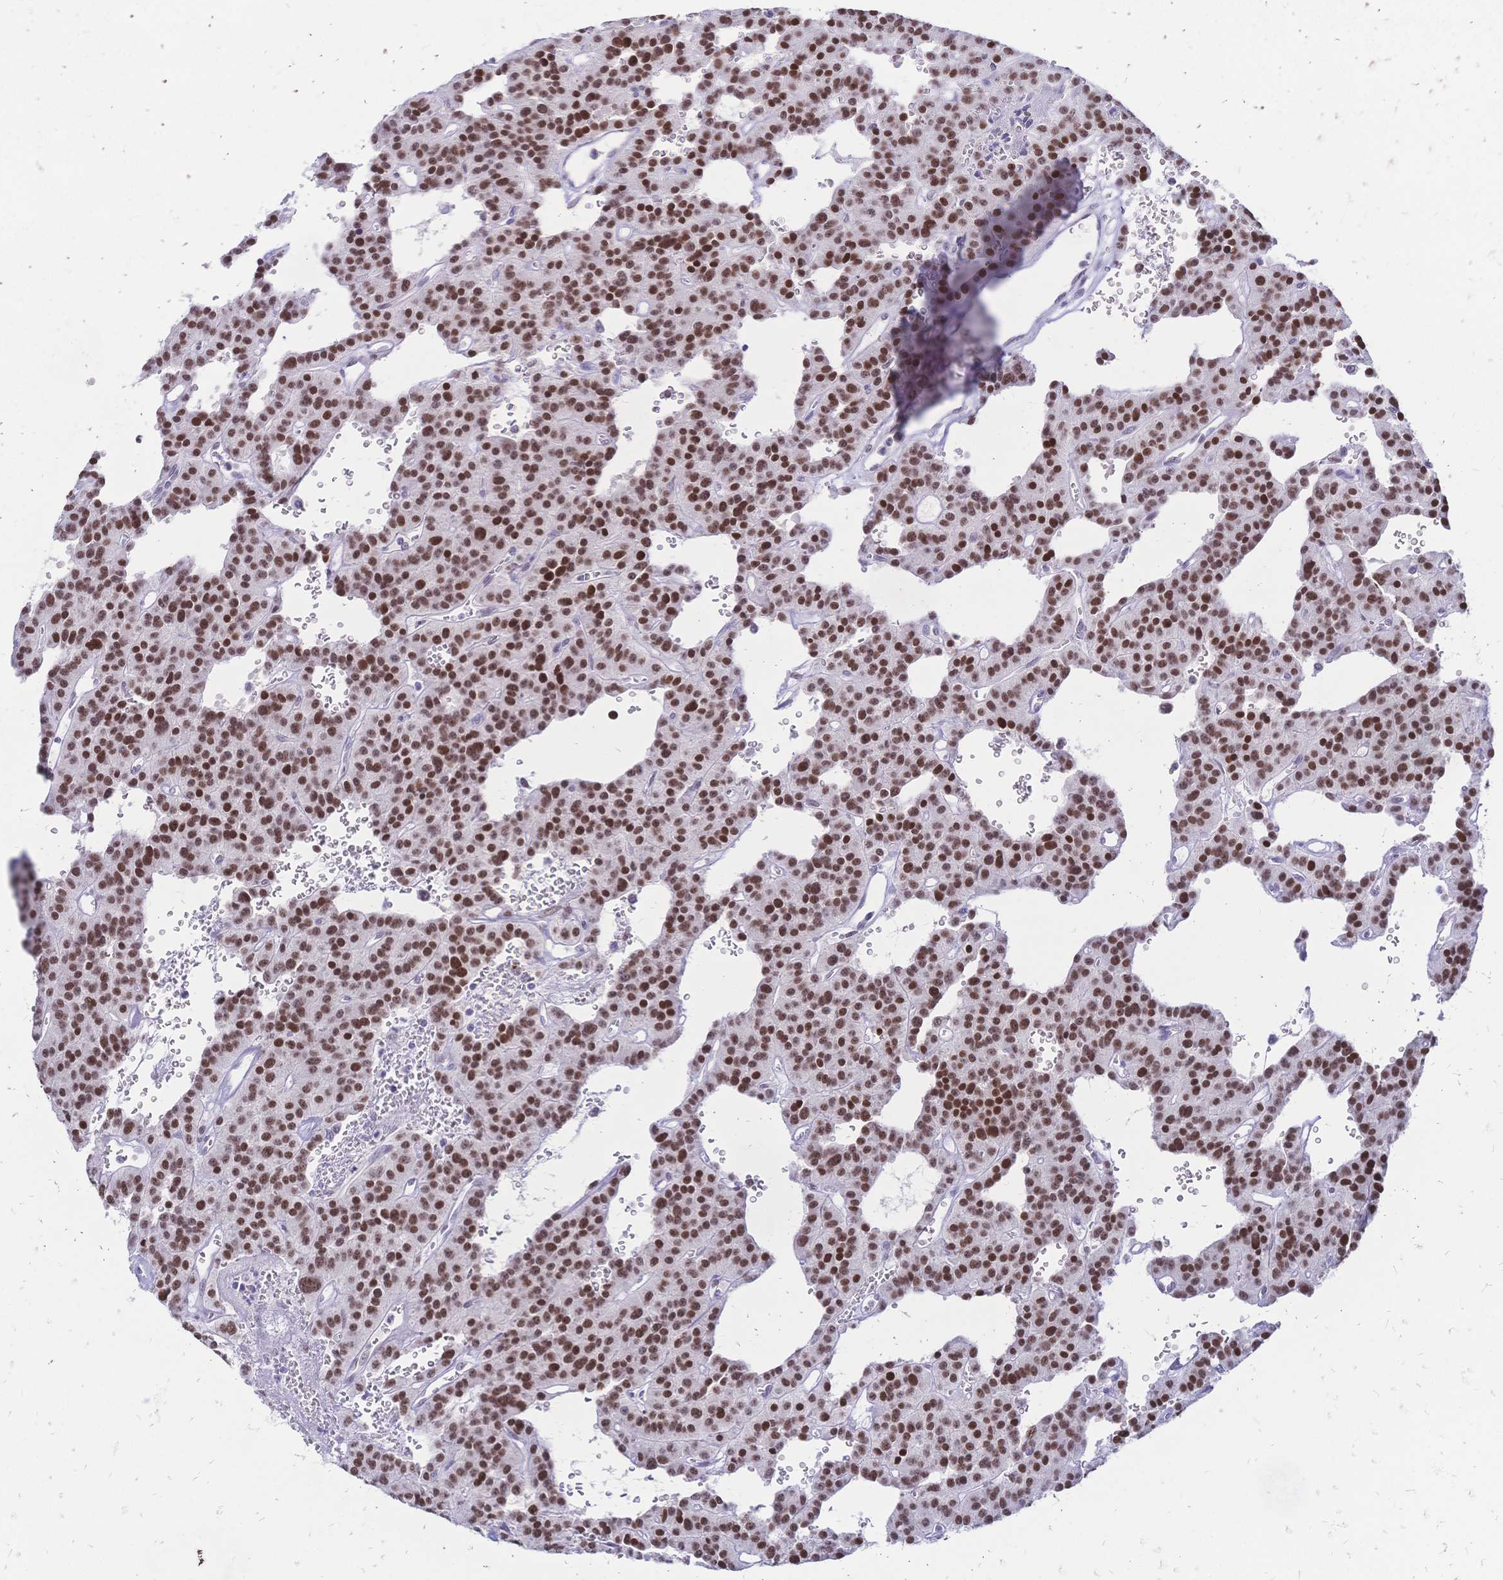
{"staining": {"intensity": "moderate", "quantity": ">75%", "location": "nuclear"}, "tissue": "carcinoid", "cell_type": "Tumor cells", "image_type": "cancer", "snomed": [{"axis": "morphology", "description": "Carcinoid, malignant, NOS"}, {"axis": "topography", "description": "Lung"}], "caption": "Tumor cells show medium levels of moderate nuclear staining in approximately >75% of cells in human carcinoid.", "gene": "NFIC", "patient": {"sex": "female", "age": 71}}